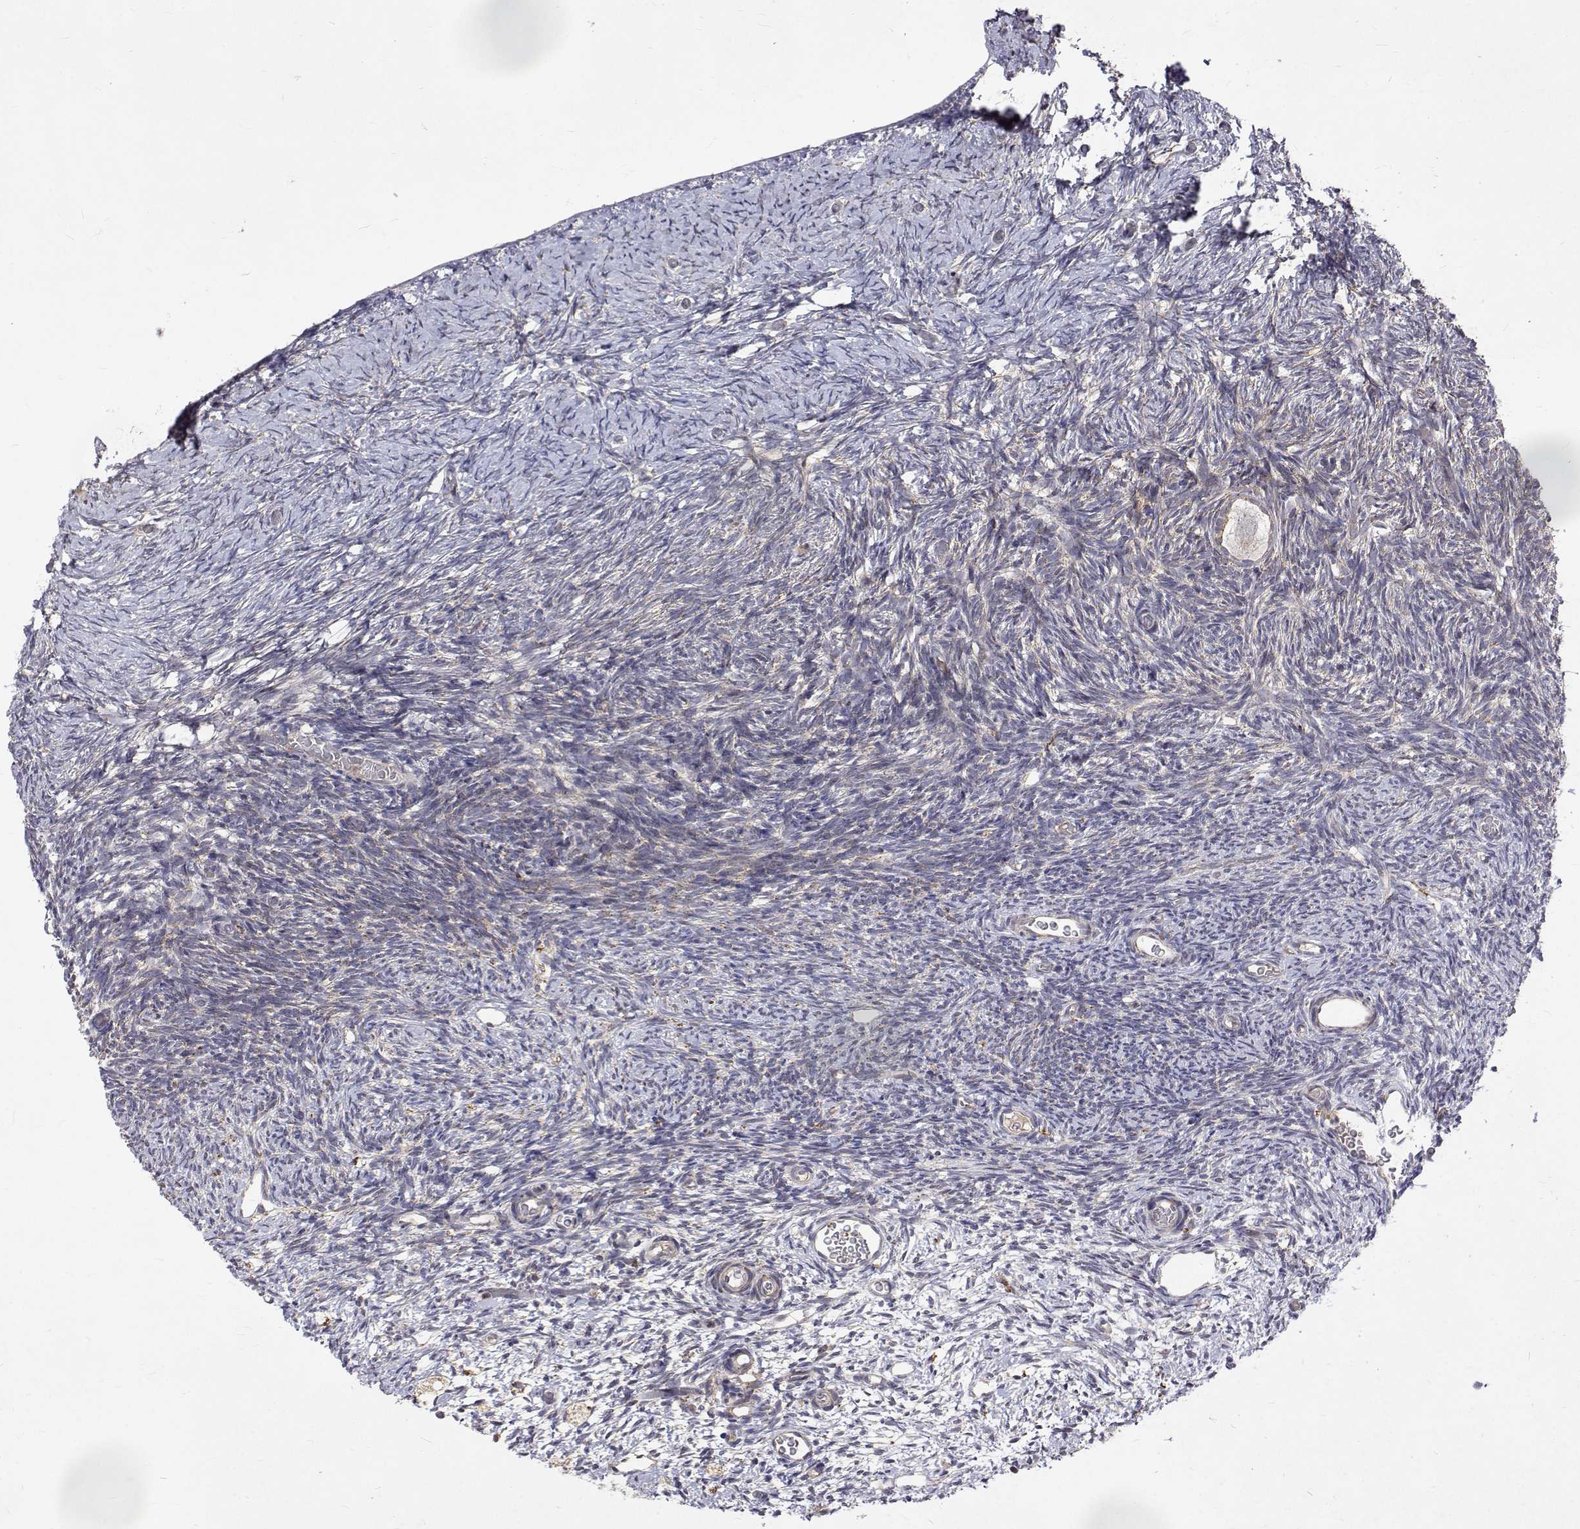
{"staining": {"intensity": "weak", "quantity": "<25%", "location": "cytoplasmic/membranous"}, "tissue": "ovary", "cell_type": "Follicle cells", "image_type": "normal", "snomed": [{"axis": "morphology", "description": "Normal tissue, NOS"}, {"axis": "topography", "description": "Ovary"}], "caption": "Immunohistochemical staining of unremarkable ovary reveals no significant staining in follicle cells.", "gene": "ALKBH8", "patient": {"sex": "female", "age": 39}}